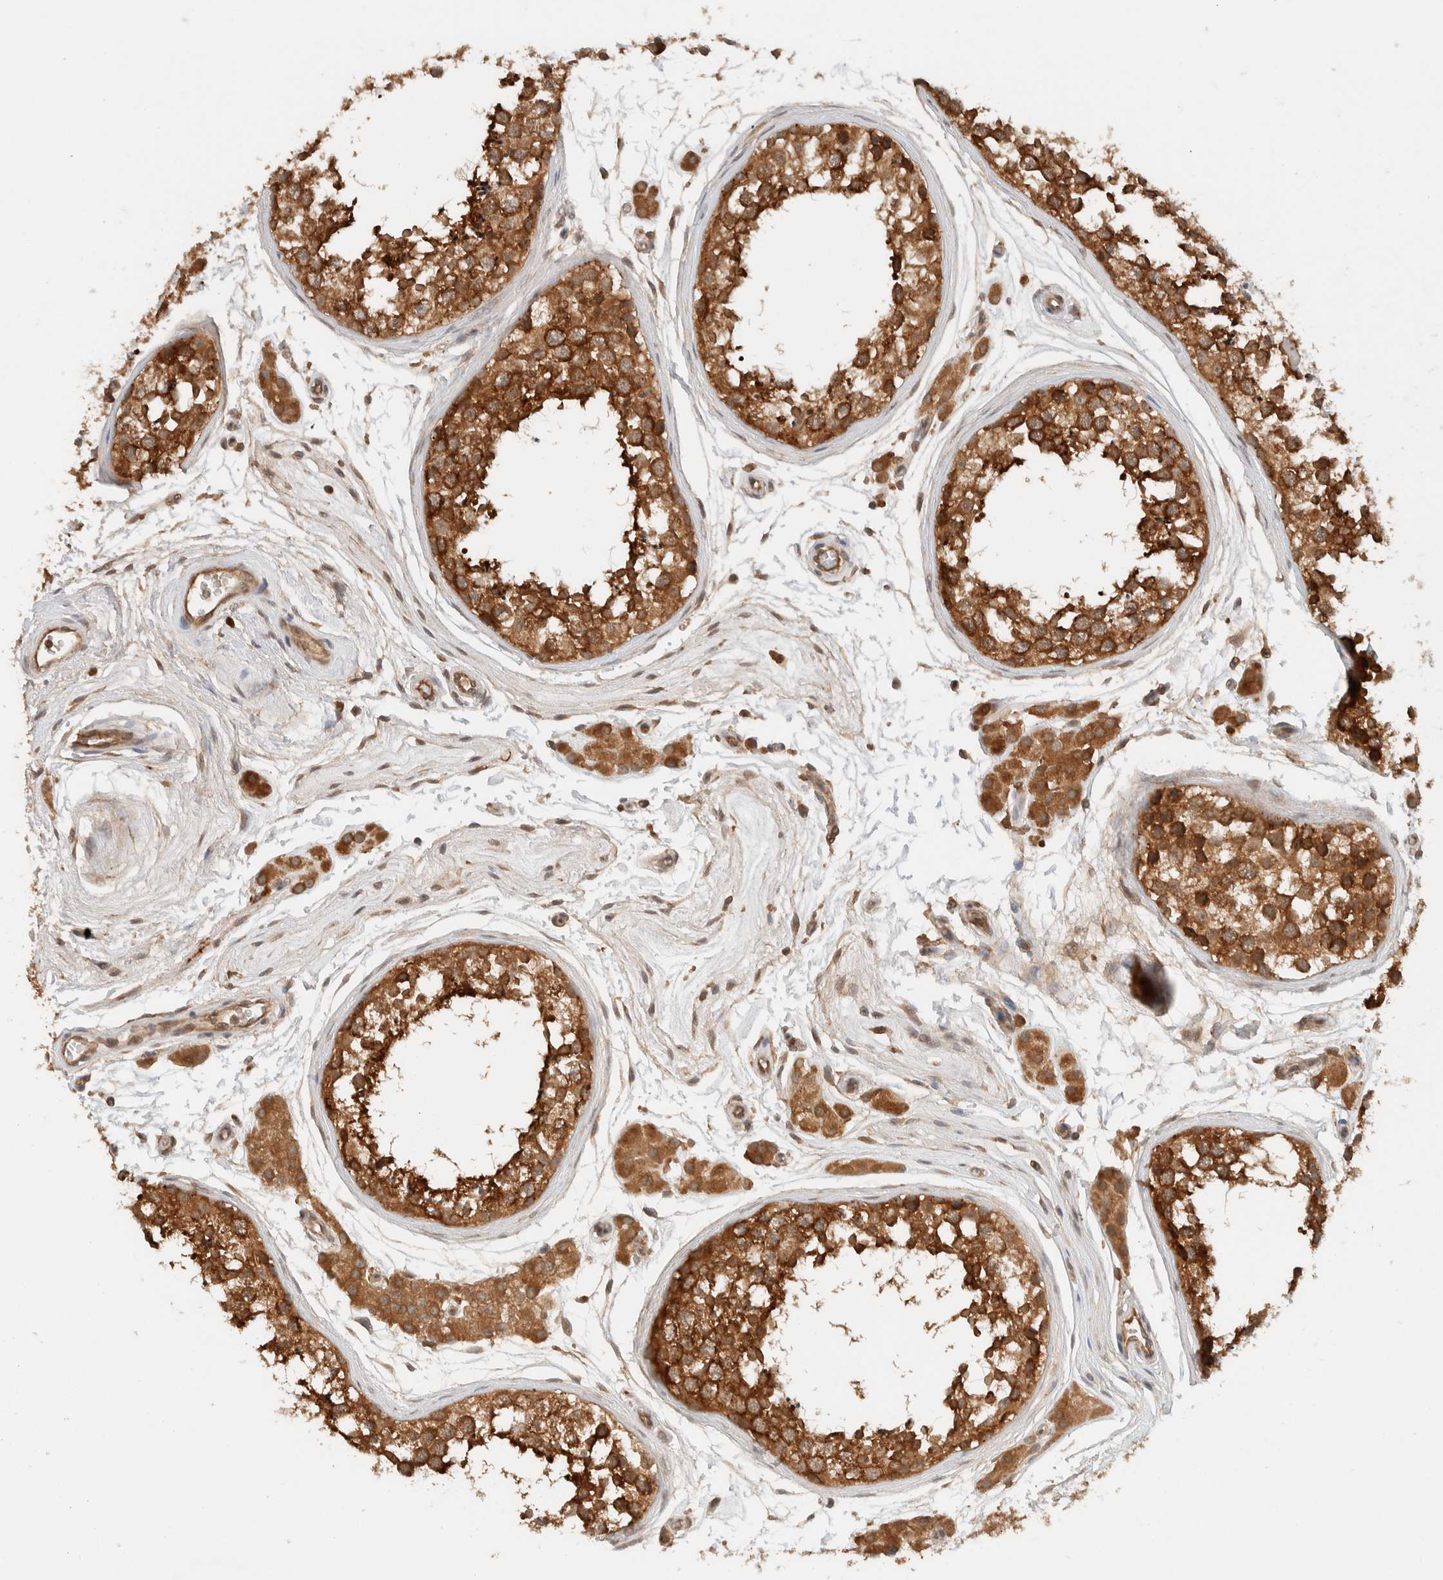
{"staining": {"intensity": "strong", "quantity": ">75%", "location": "cytoplasmic/membranous"}, "tissue": "testis", "cell_type": "Cells in seminiferous ducts", "image_type": "normal", "snomed": [{"axis": "morphology", "description": "Normal tissue, NOS"}, {"axis": "topography", "description": "Testis"}], "caption": "Testis stained for a protein demonstrates strong cytoplasmic/membranous positivity in cells in seminiferous ducts. (DAB (3,3'-diaminobenzidine) IHC with brightfield microscopy, high magnification).", "gene": "ARFGEF2", "patient": {"sex": "male", "age": 56}}